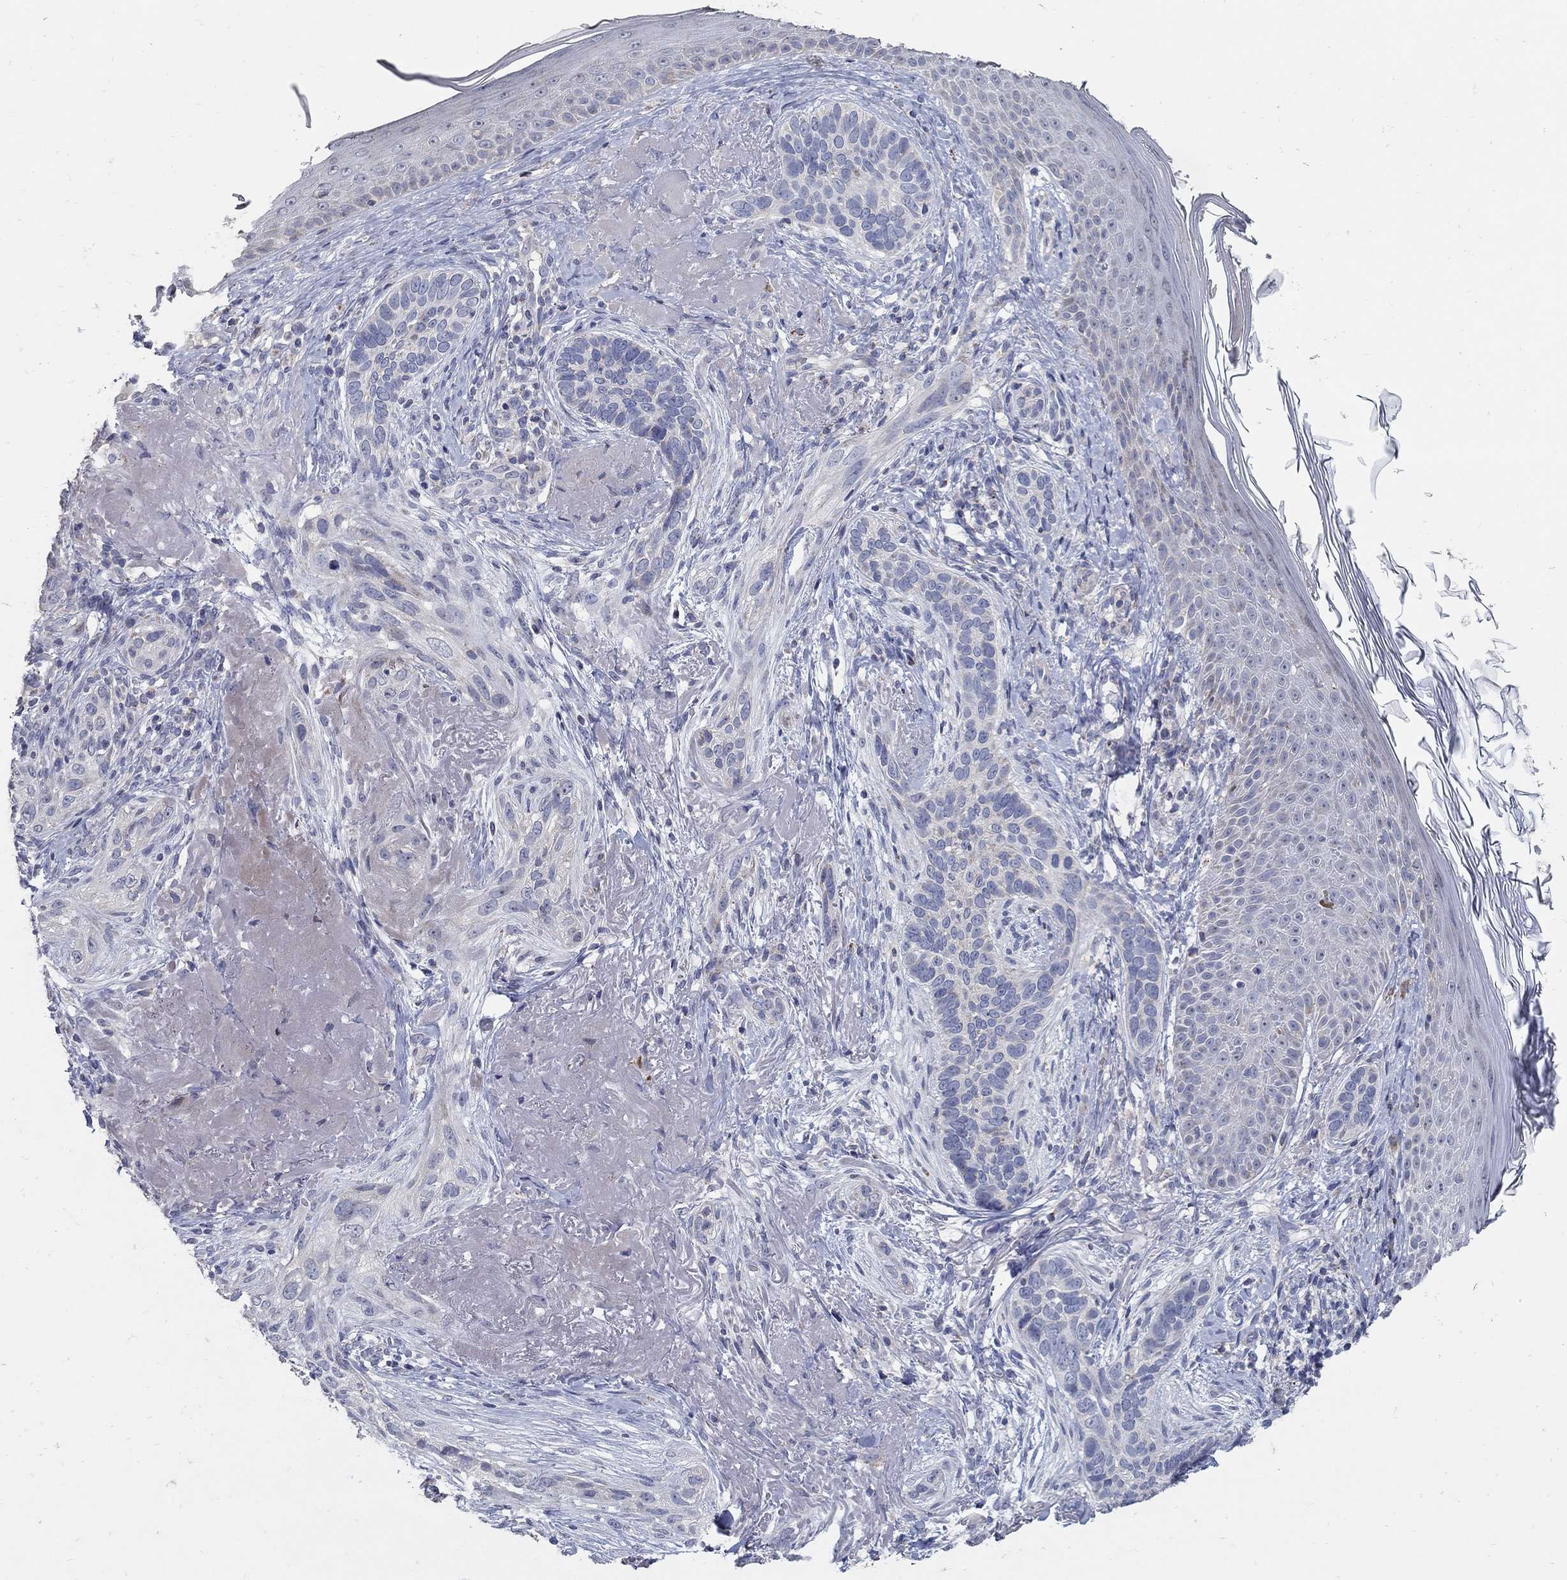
{"staining": {"intensity": "negative", "quantity": "none", "location": "none"}, "tissue": "skin cancer", "cell_type": "Tumor cells", "image_type": "cancer", "snomed": [{"axis": "morphology", "description": "Basal cell carcinoma"}, {"axis": "topography", "description": "Skin"}], "caption": "Skin cancer (basal cell carcinoma) stained for a protein using immunohistochemistry displays no expression tumor cells.", "gene": "HMX2", "patient": {"sex": "male", "age": 91}}